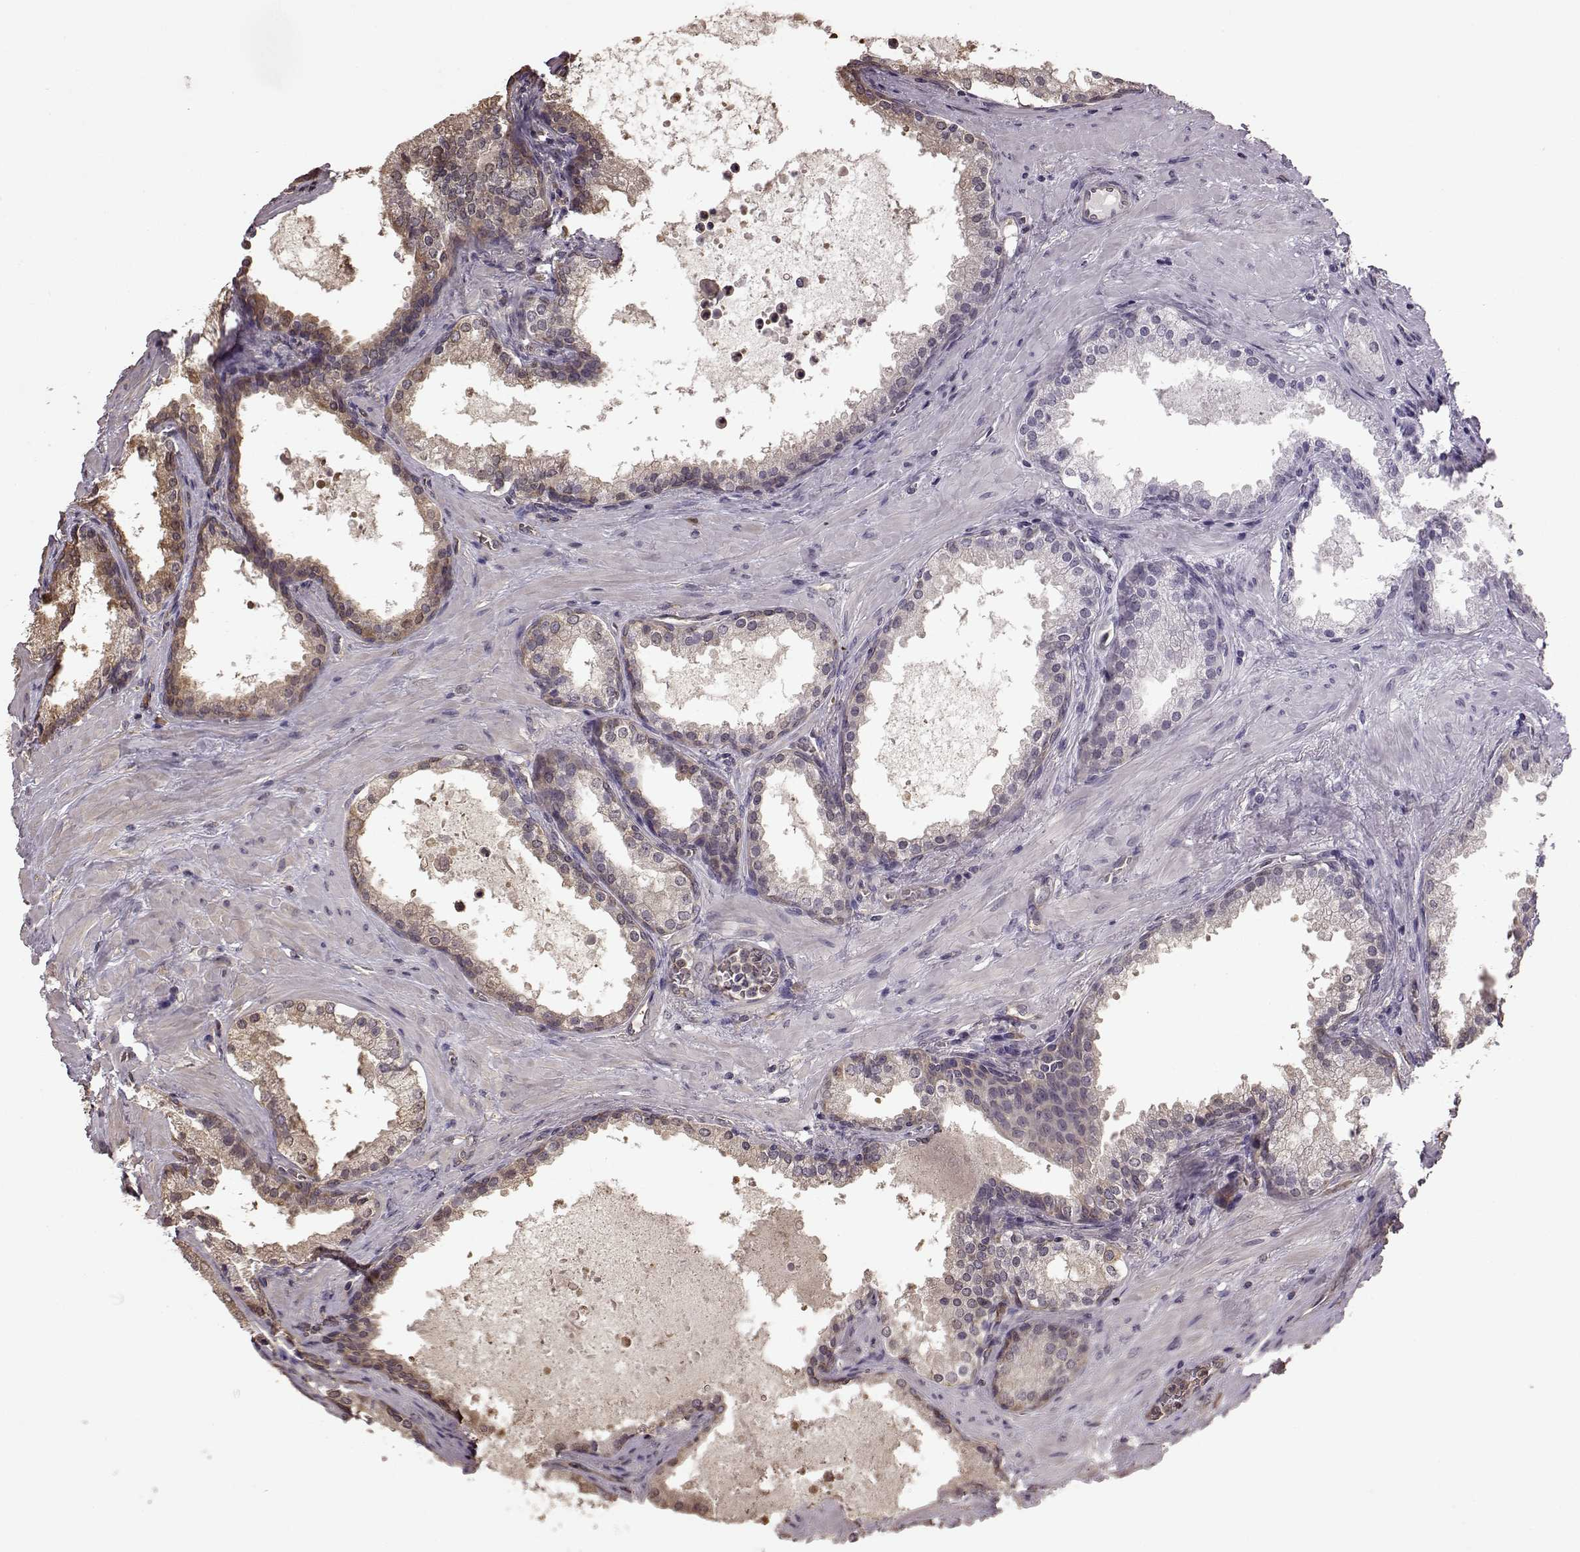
{"staining": {"intensity": "weak", "quantity": "<25%", "location": "cytoplasmic/membranous"}, "tissue": "prostate cancer", "cell_type": "Tumor cells", "image_type": "cancer", "snomed": [{"axis": "morphology", "description": "Adenocarcinoma, Low grade"}, {"axis": "topography", "description": "Prostate"}], "caption": "Immunohistochemistry image of neoplastic tissue: human prostate cancer (adenocarcinoma (low-grade)) stained with DAB demonstrates no significant protein expression in tumor cells.", "gene": "NME1-NME2", "patient": {"sex": "male", "age": 56}}